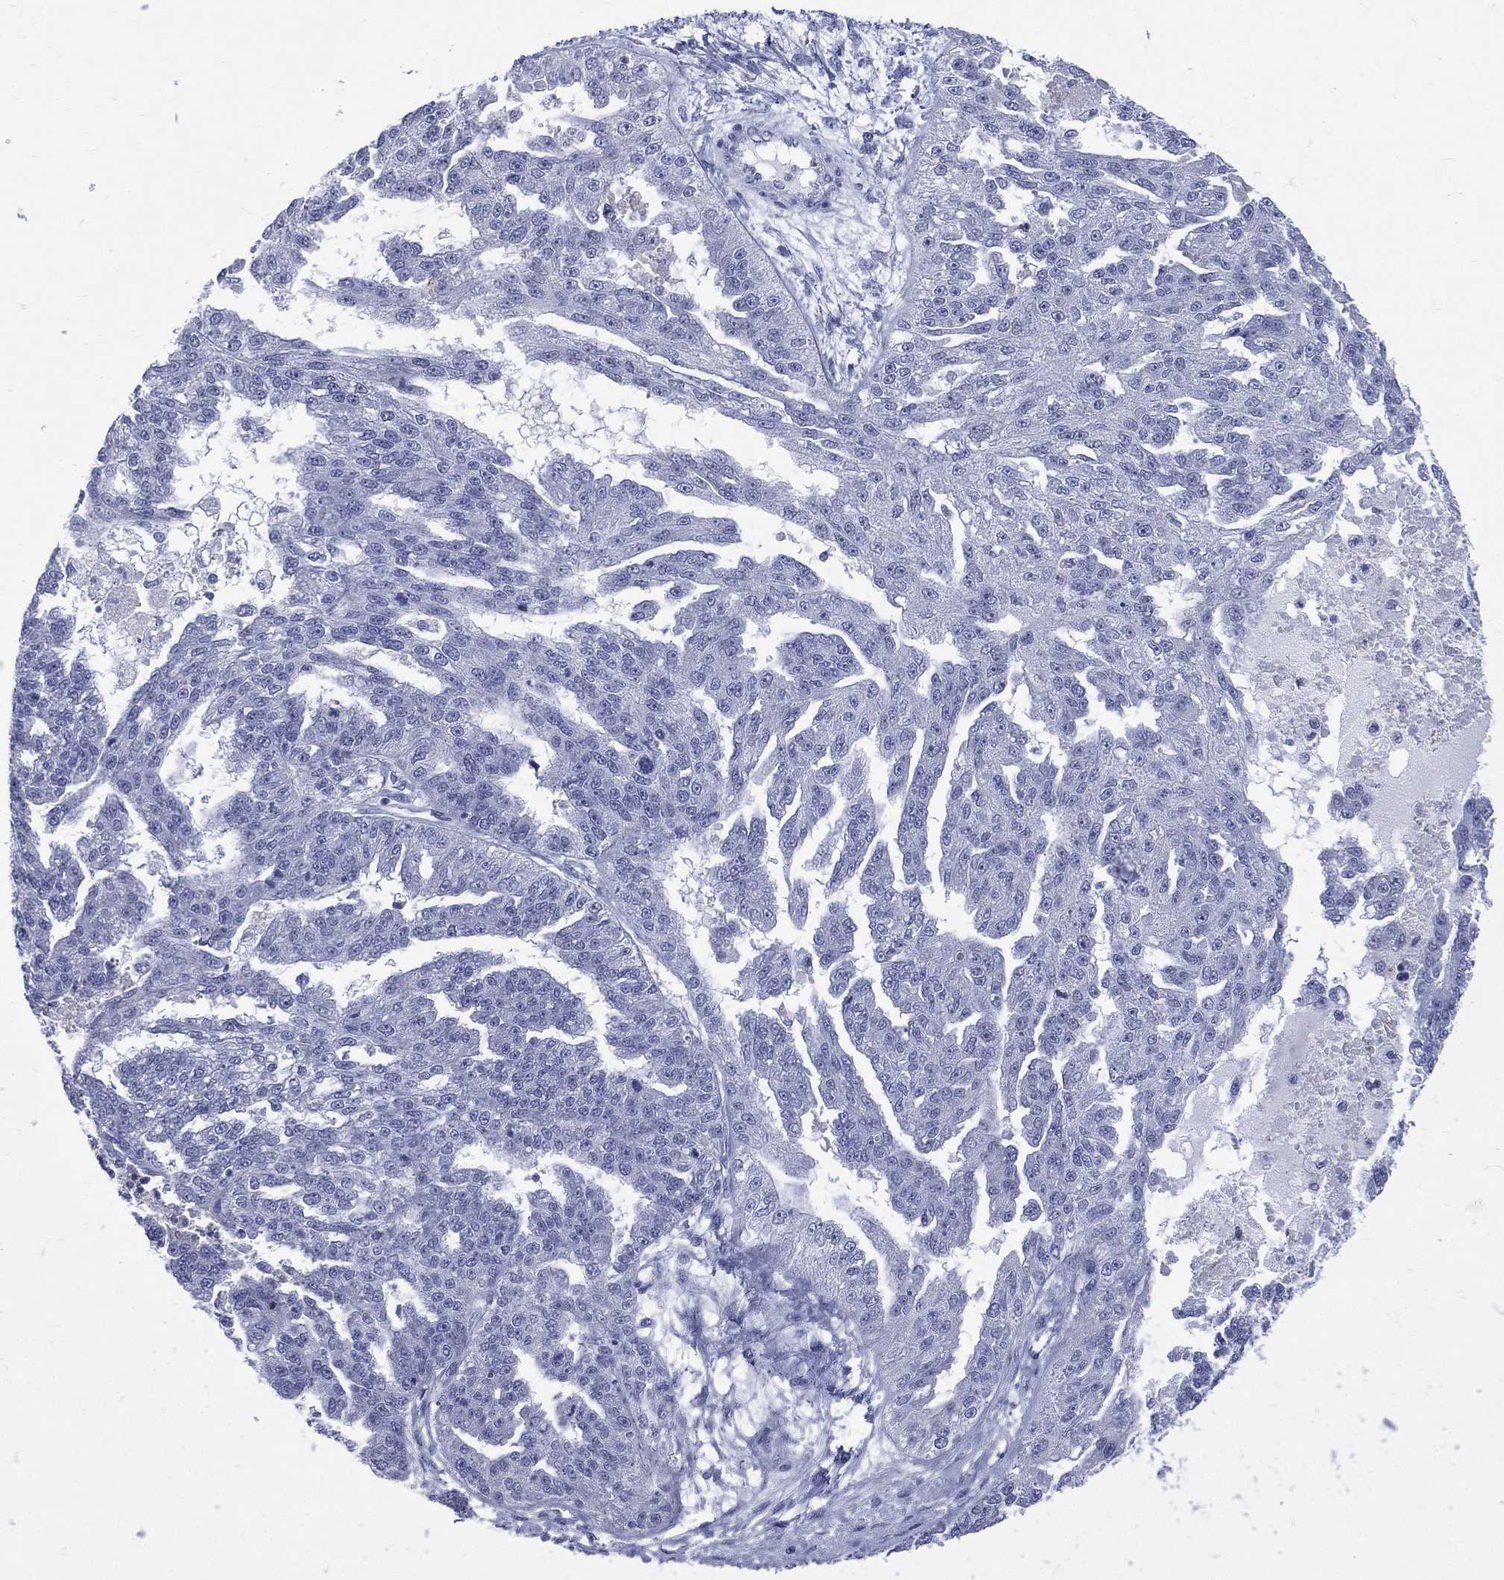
{"staining": {"intensity": "negative", "quantity": "none", "location": "none"}, "tissue": "ovarian cancer", "cell_type": "Tumor cells", "image_type": "cancer", "snomed": [{"axis": "morphology", "description": "Cystadenocarcinoma, serous, NOS"}, {"axis": "topography", "description": "Ovary"}], "caption": "Immunohistochemistry of ovarian serous cystadenocarcinoma exhibits no expression in tumor cells. Brightfield microscopy of IHC stained with DAB (brown) and hematoxylin (blue), captured at high magnification.", "gene": "MLLT10", "patient": {"sex": "female", "age": 58}}